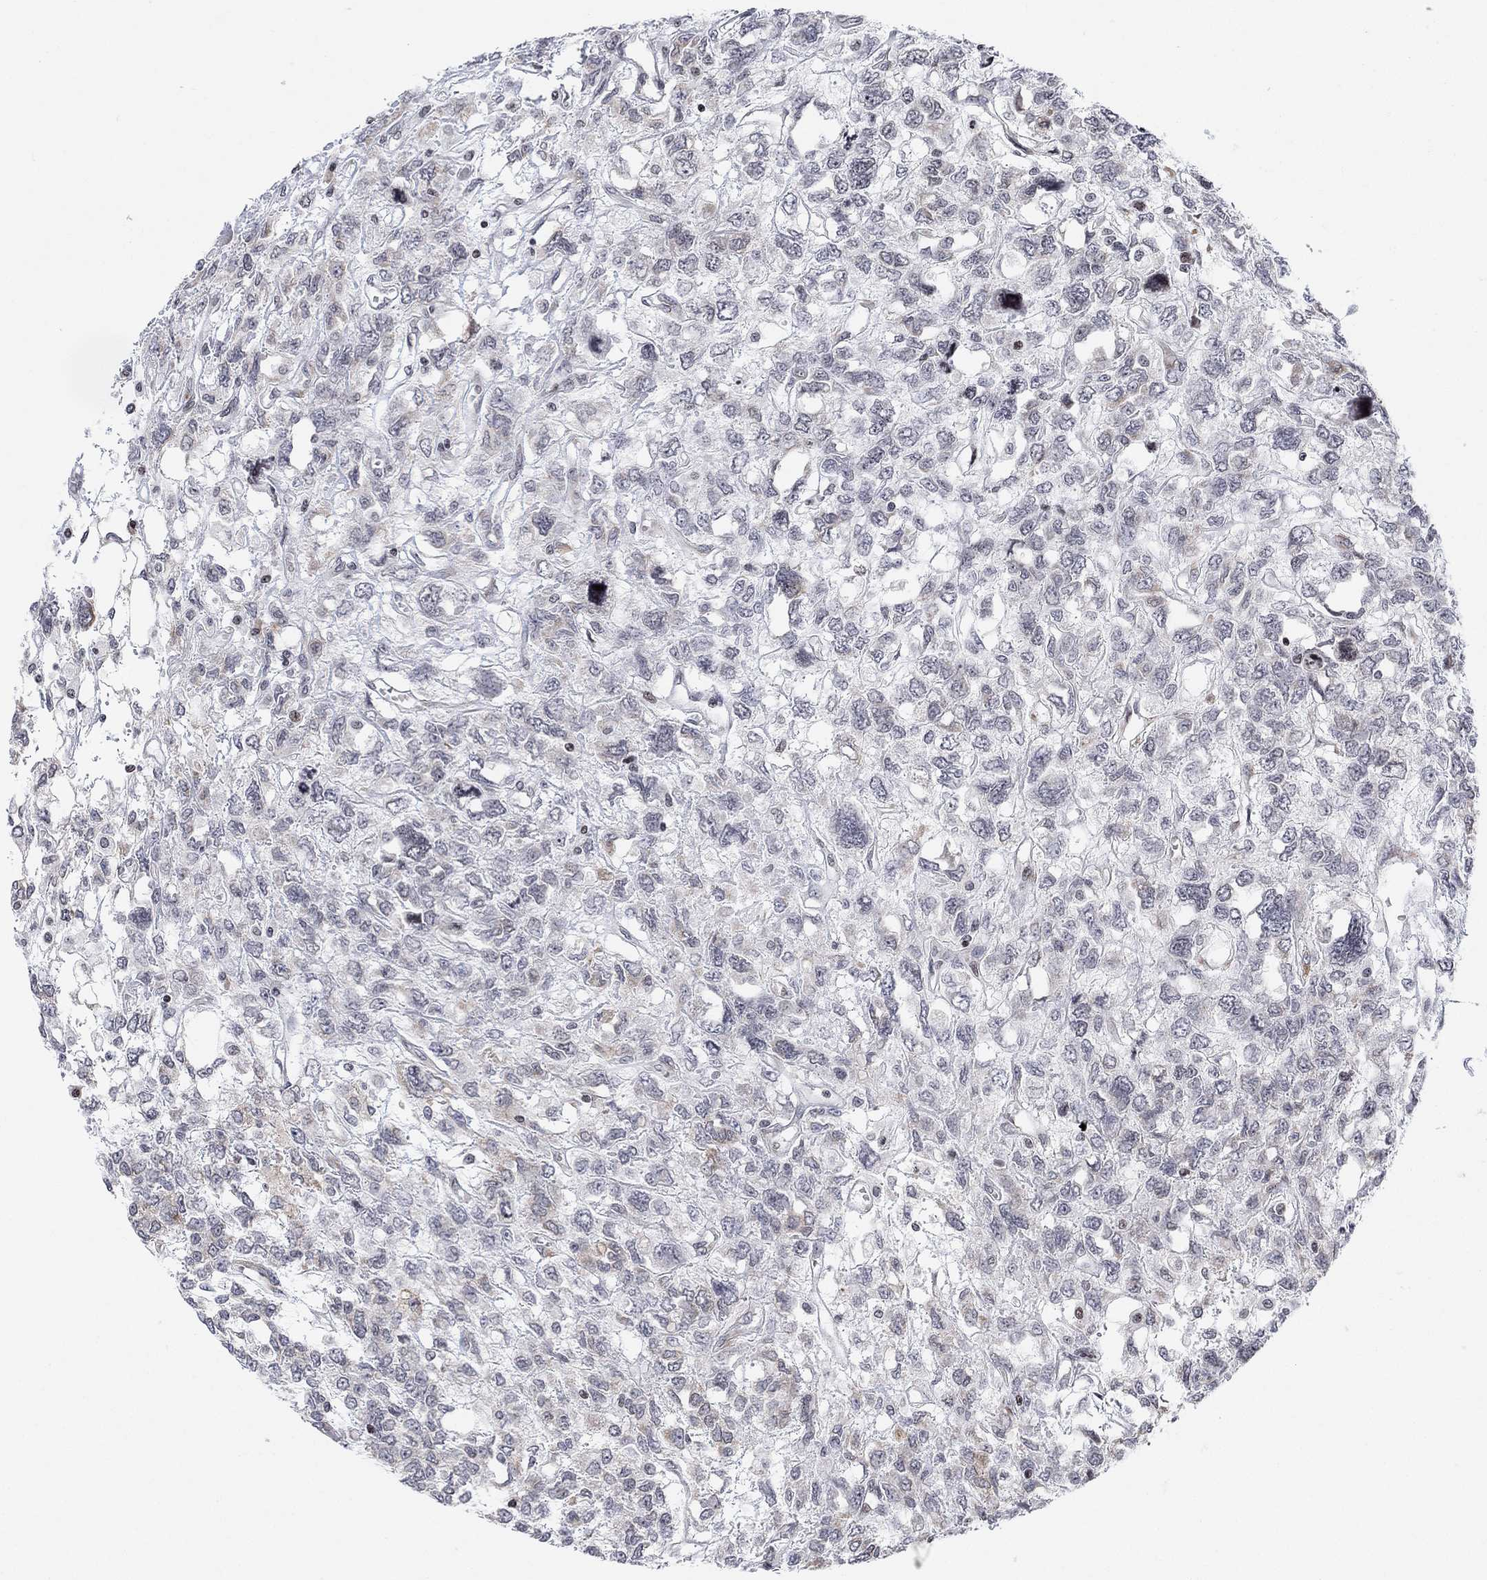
{"staining": {"intensity": "negative", "quantity": "none", "location": "none"}, "tissue": "testis cancer", "cell_type": "Tumor cells", "image_type": "cancer", "snomed": [{"axis": "morphology", "description": "Seminoma, NOS"}, {"axis": "topography", "description": "Testis"}], "caption": "A photomicrograph of human seminoma (testis) is negative for staining in tumor cells.", "gene": "ABHD14A", "patient": {"sex": "male", "age": 52}}